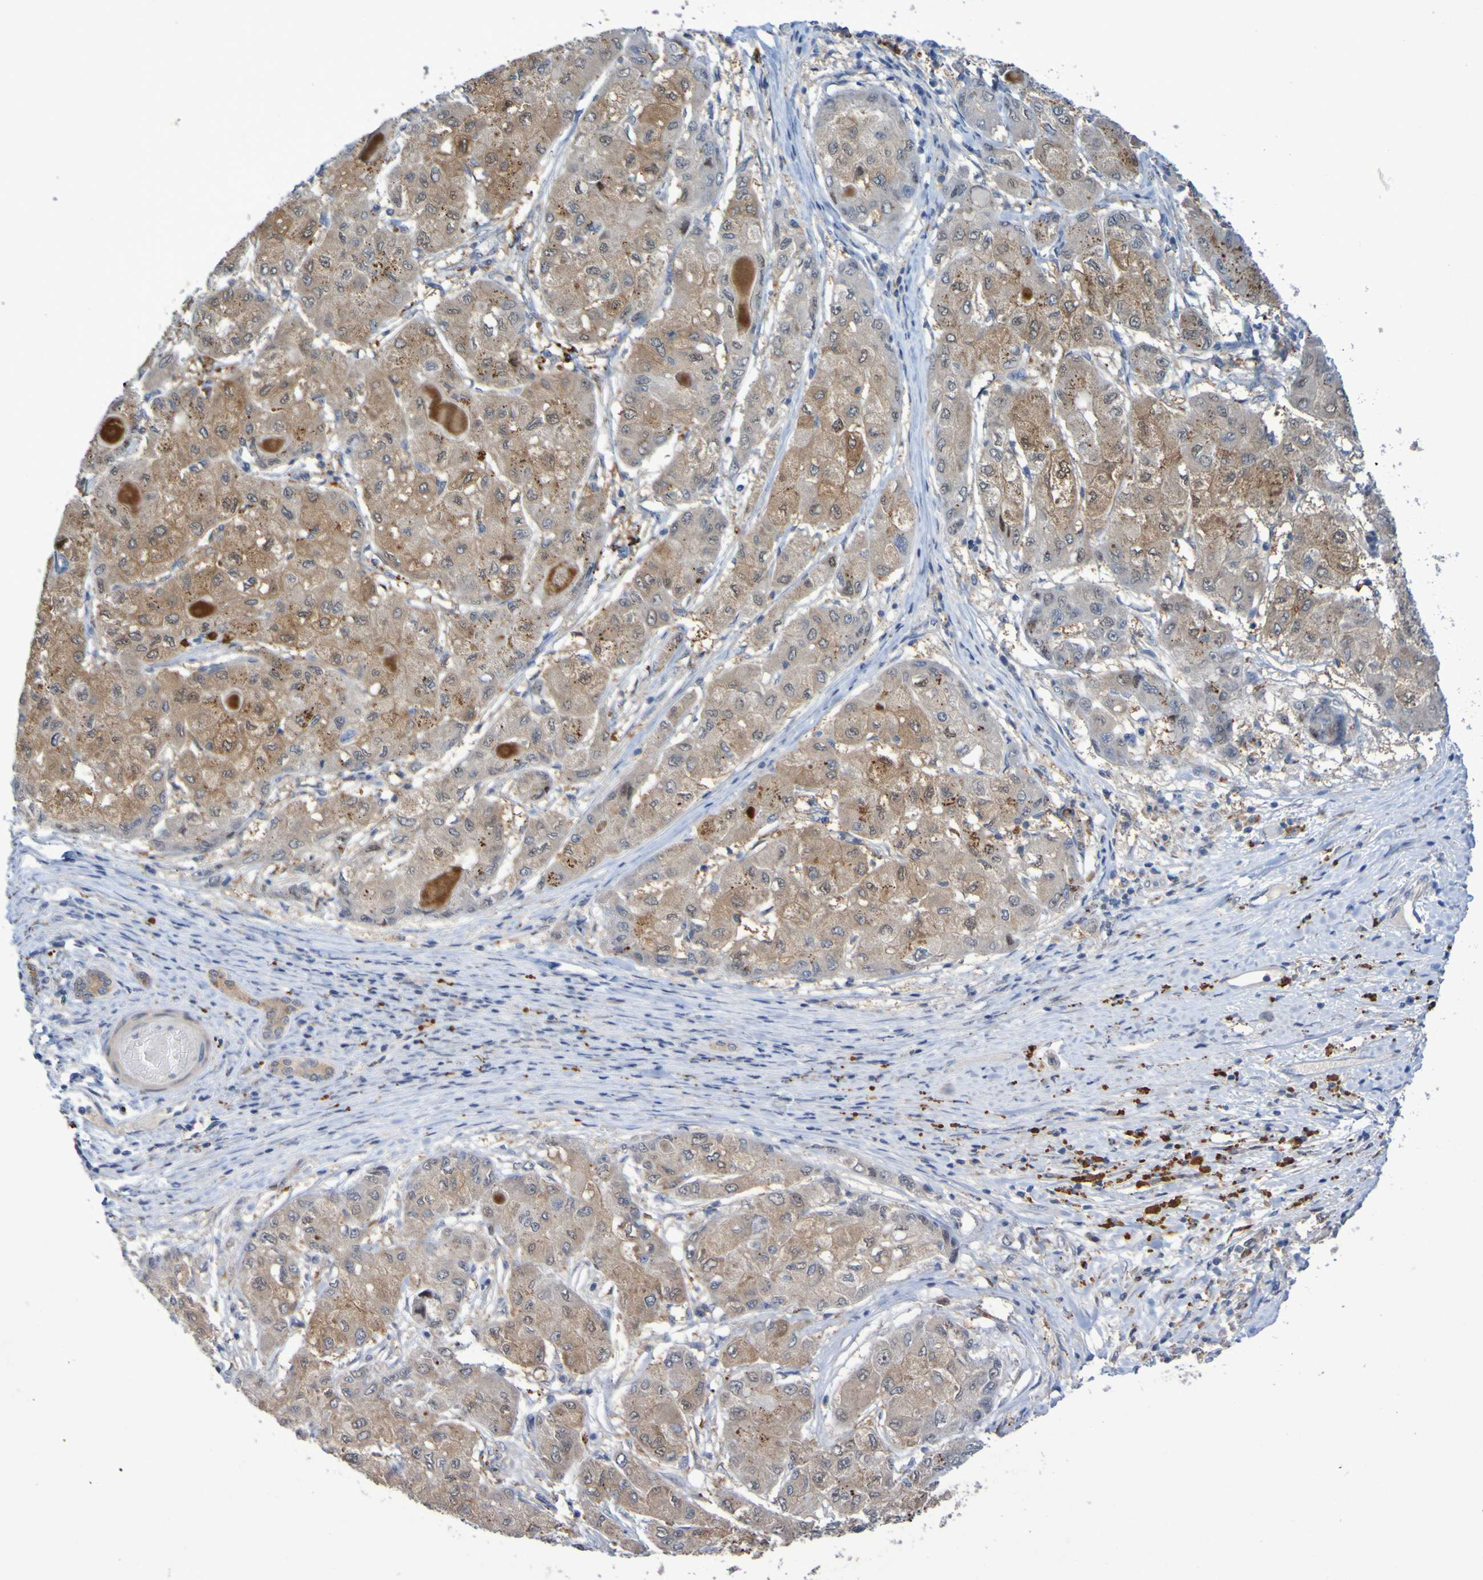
{"staining": {"intensity": "moderate", "quantity": ">75%", "location": "cytoplasmic/membranous"}, "tissue": "liver cancer", "cell_type": "Tumor cells", "image_type": "cancer", "snomed": [{"axis": "morphology", "description": "Carcinoma, Hepatocellular, NOS"}, {"axis": "topography", "description": "Liver"}], "caption": "IHC (DAB (3,3'-diaminobenzidine)) staining of human liver hepatocellular carcinoma demonstrates moderate cytoplasmic/membranous protein staining in about >75% of tumor cells. The staining is performed using DAB (3,3'-diaminobenzidine) brown chromogen to label protein expression. The nuclei are counter-stained blue using hematoxylin.", "gene": "FBP2", "patient": {"sex": "male", "age": 80}}